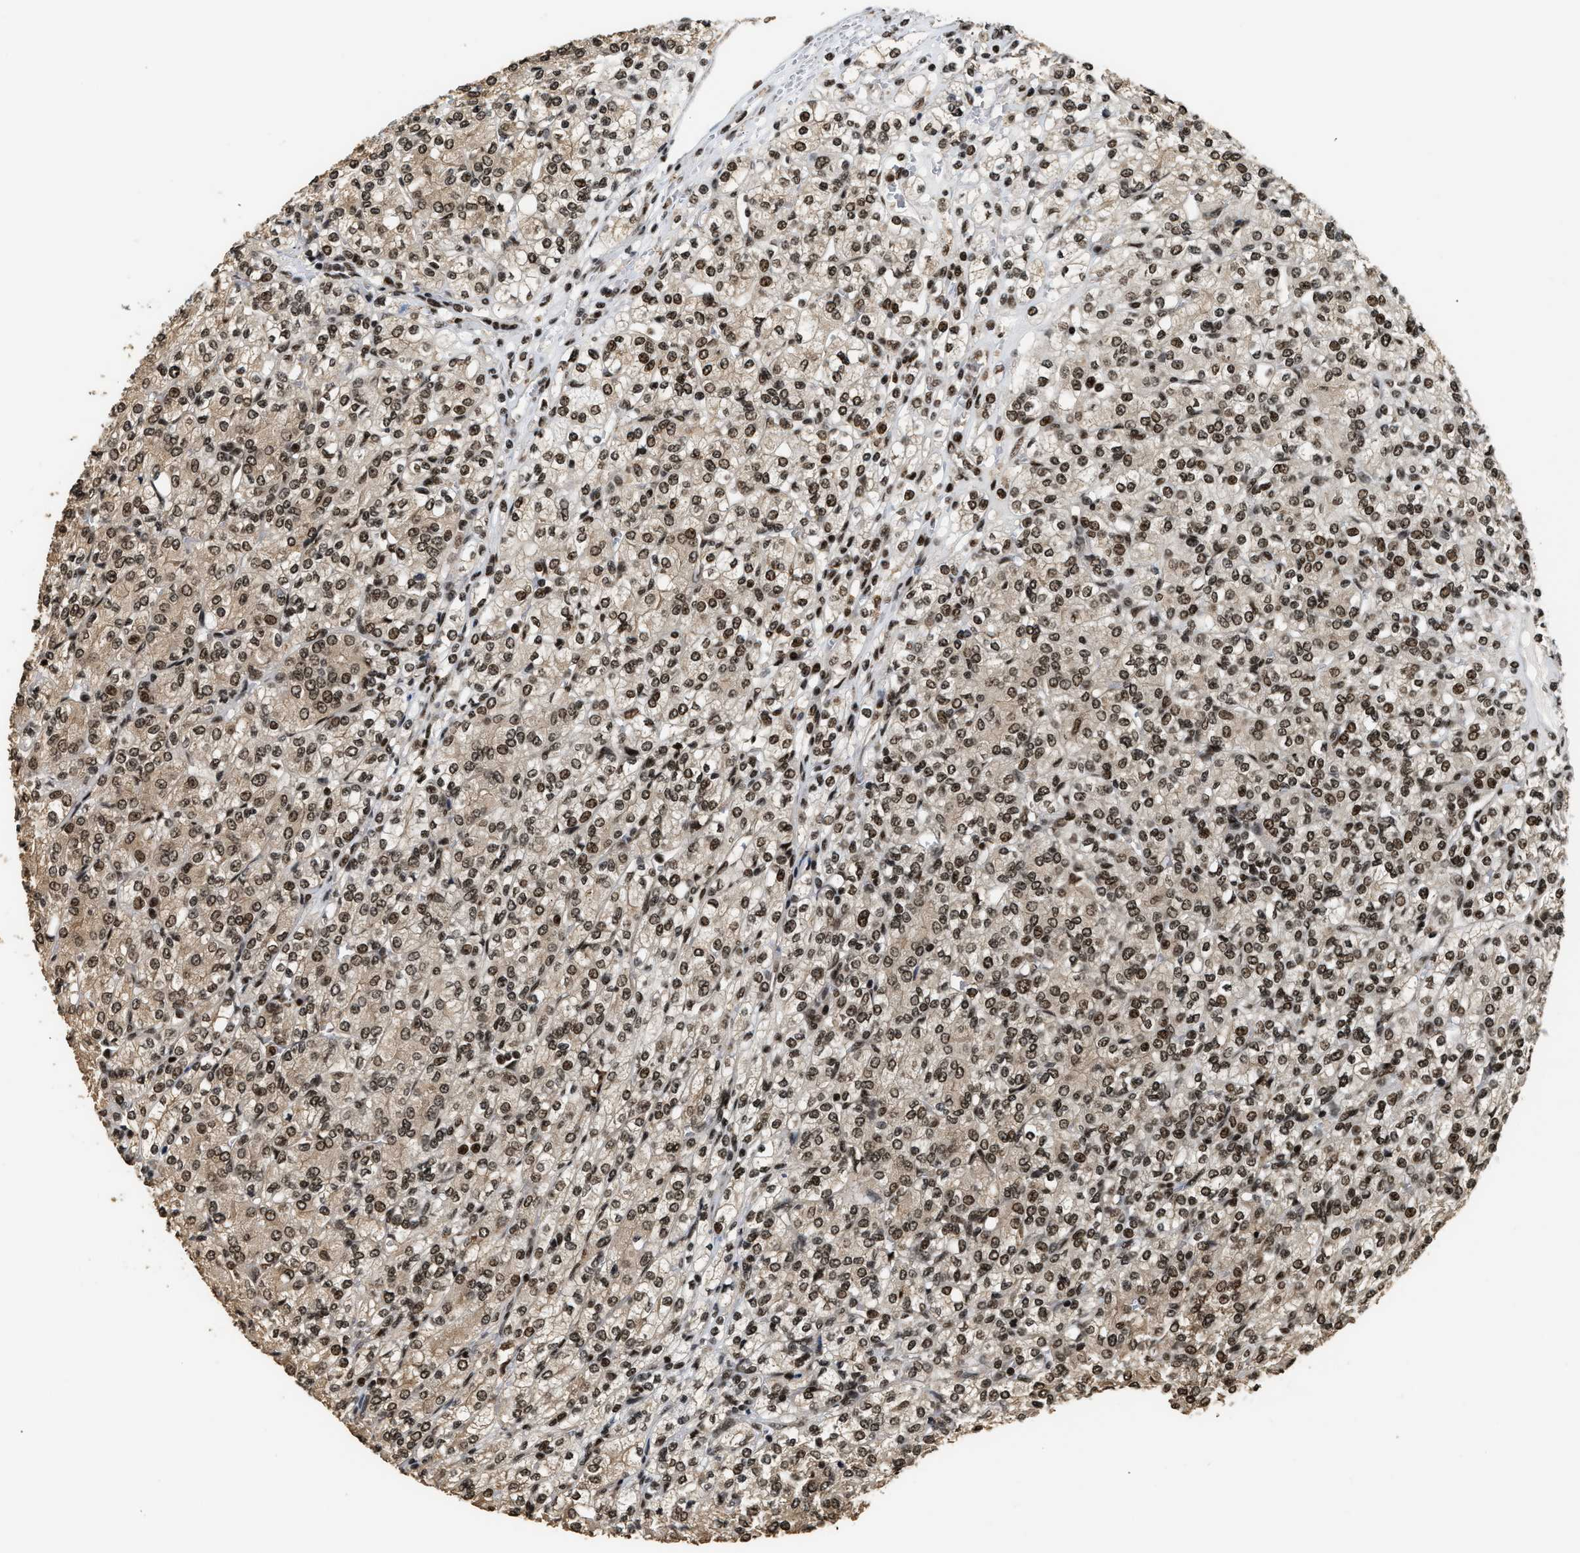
{"staining": {"intensity": "moderate", "quantity": ">75%", "location": "cytoplasmic/membranous,nuclear"}, "tissue": "renal cancer", "cell_type": "Tumor cells", "image_type": "cancer", "snomed": [{"axis": "morphology", "description": "Adenocarcinoma, NOS"}, {"axis": "topography", "description": "Kidney"}], "caption": "Immunohistochemical staining of human renal cancer (adenocarcinoma) reveals medium levels of moderate cytoplasmic/membranous and nuclear protein positivity in about >75% of tumor cells.", "gene": "RAD21", "patient": {"sex": "male", "age": 77}}